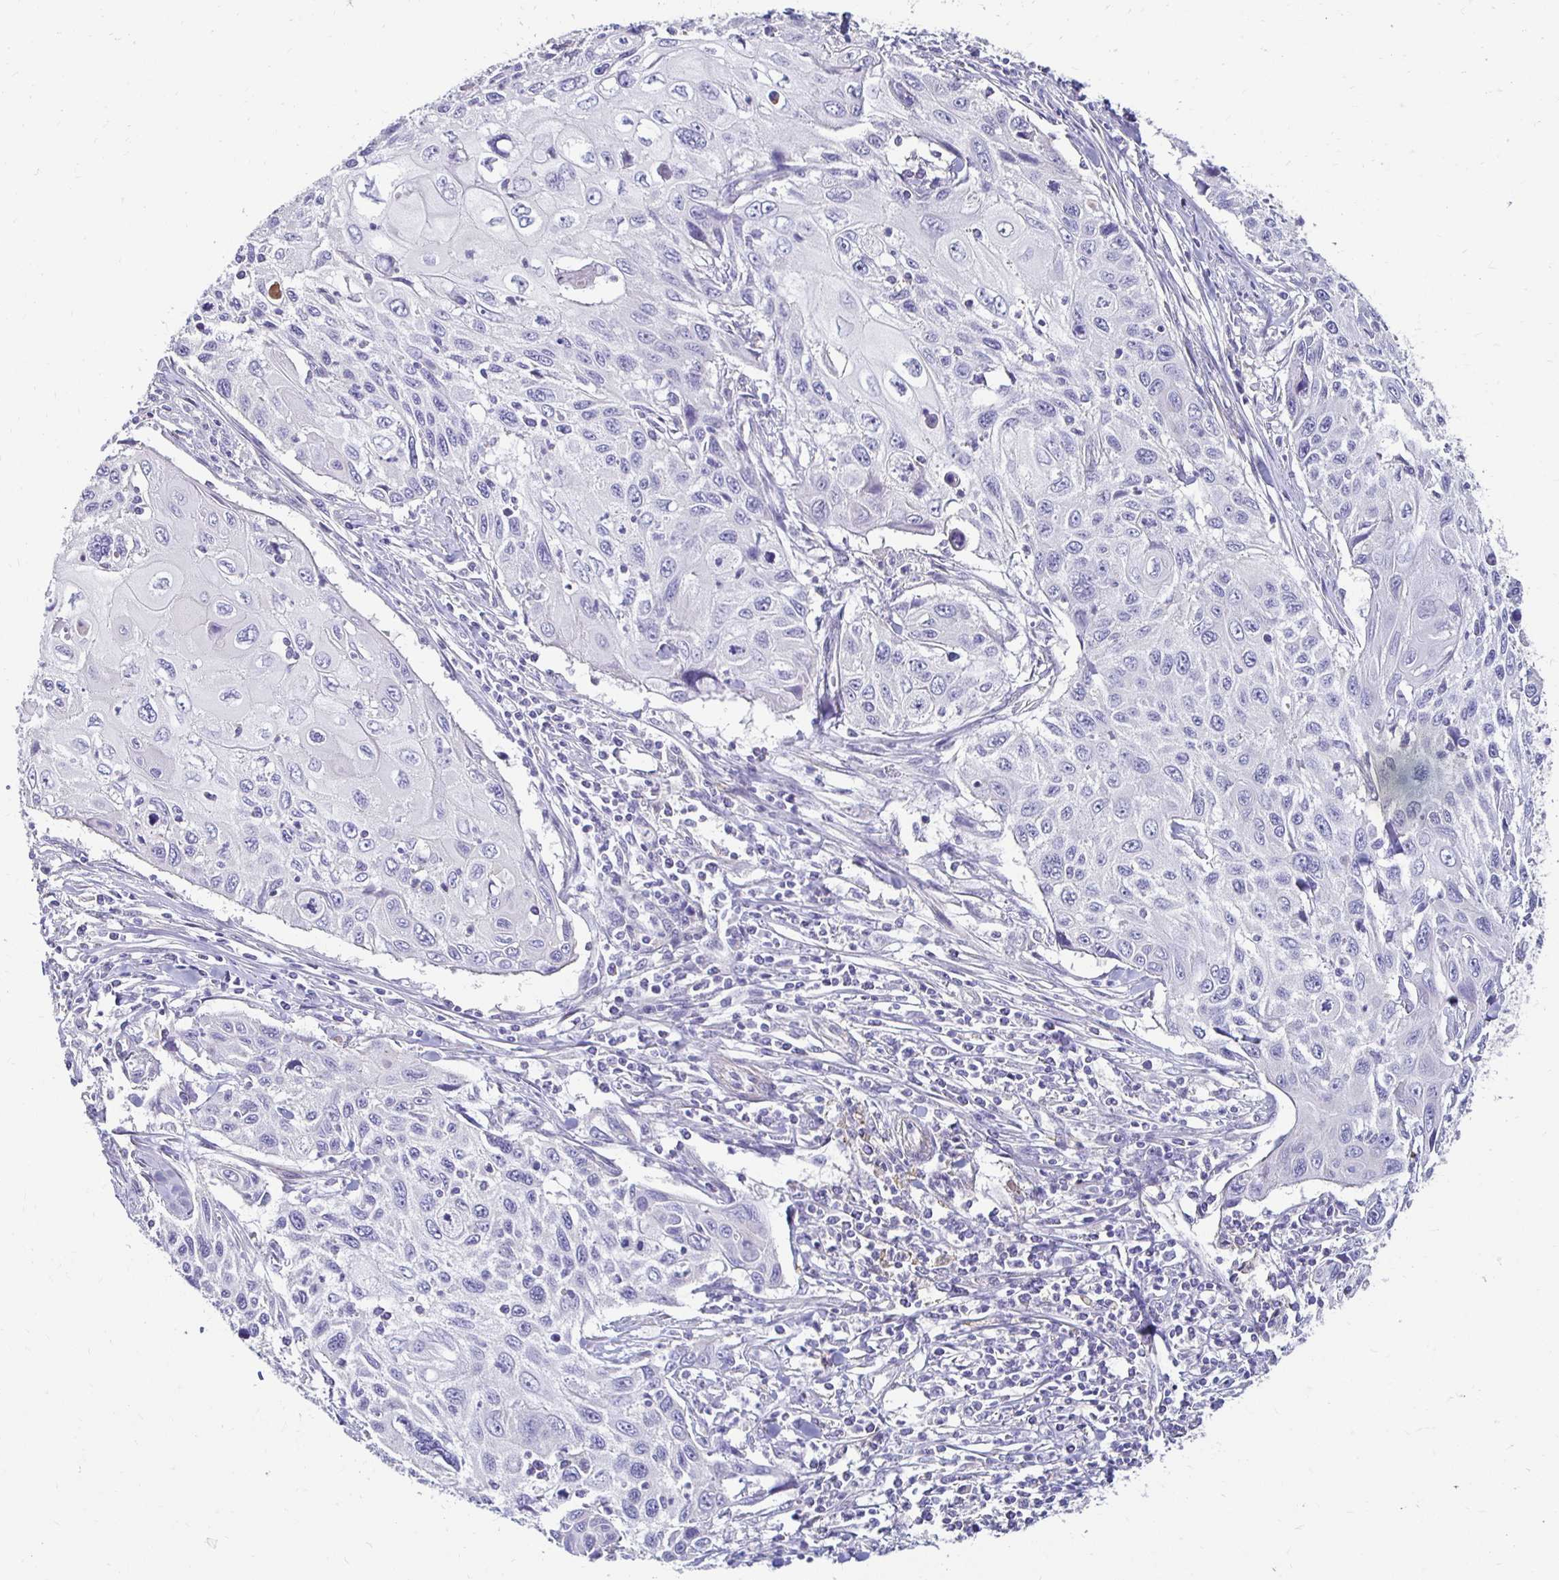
{"staining": {"intensity": "negative", "quantity": "none", "location": "none"}, "tissue": "cervical cancer", "cell_type": "Tumor cells", "image_type": "cancer", "snomed": [{"axis": "morphology", "description": "Squamous cell carcinoma, NOS"}, {"axis": "topography", "description": "Cervix"}], "caption": "Immunohistochemical staining of cervical cancer (squamous cell carcinoma) shows no significant positivity in tumor cells.", "gene": "AKAP6", "patient": {"sex": "female", "age": 70}}